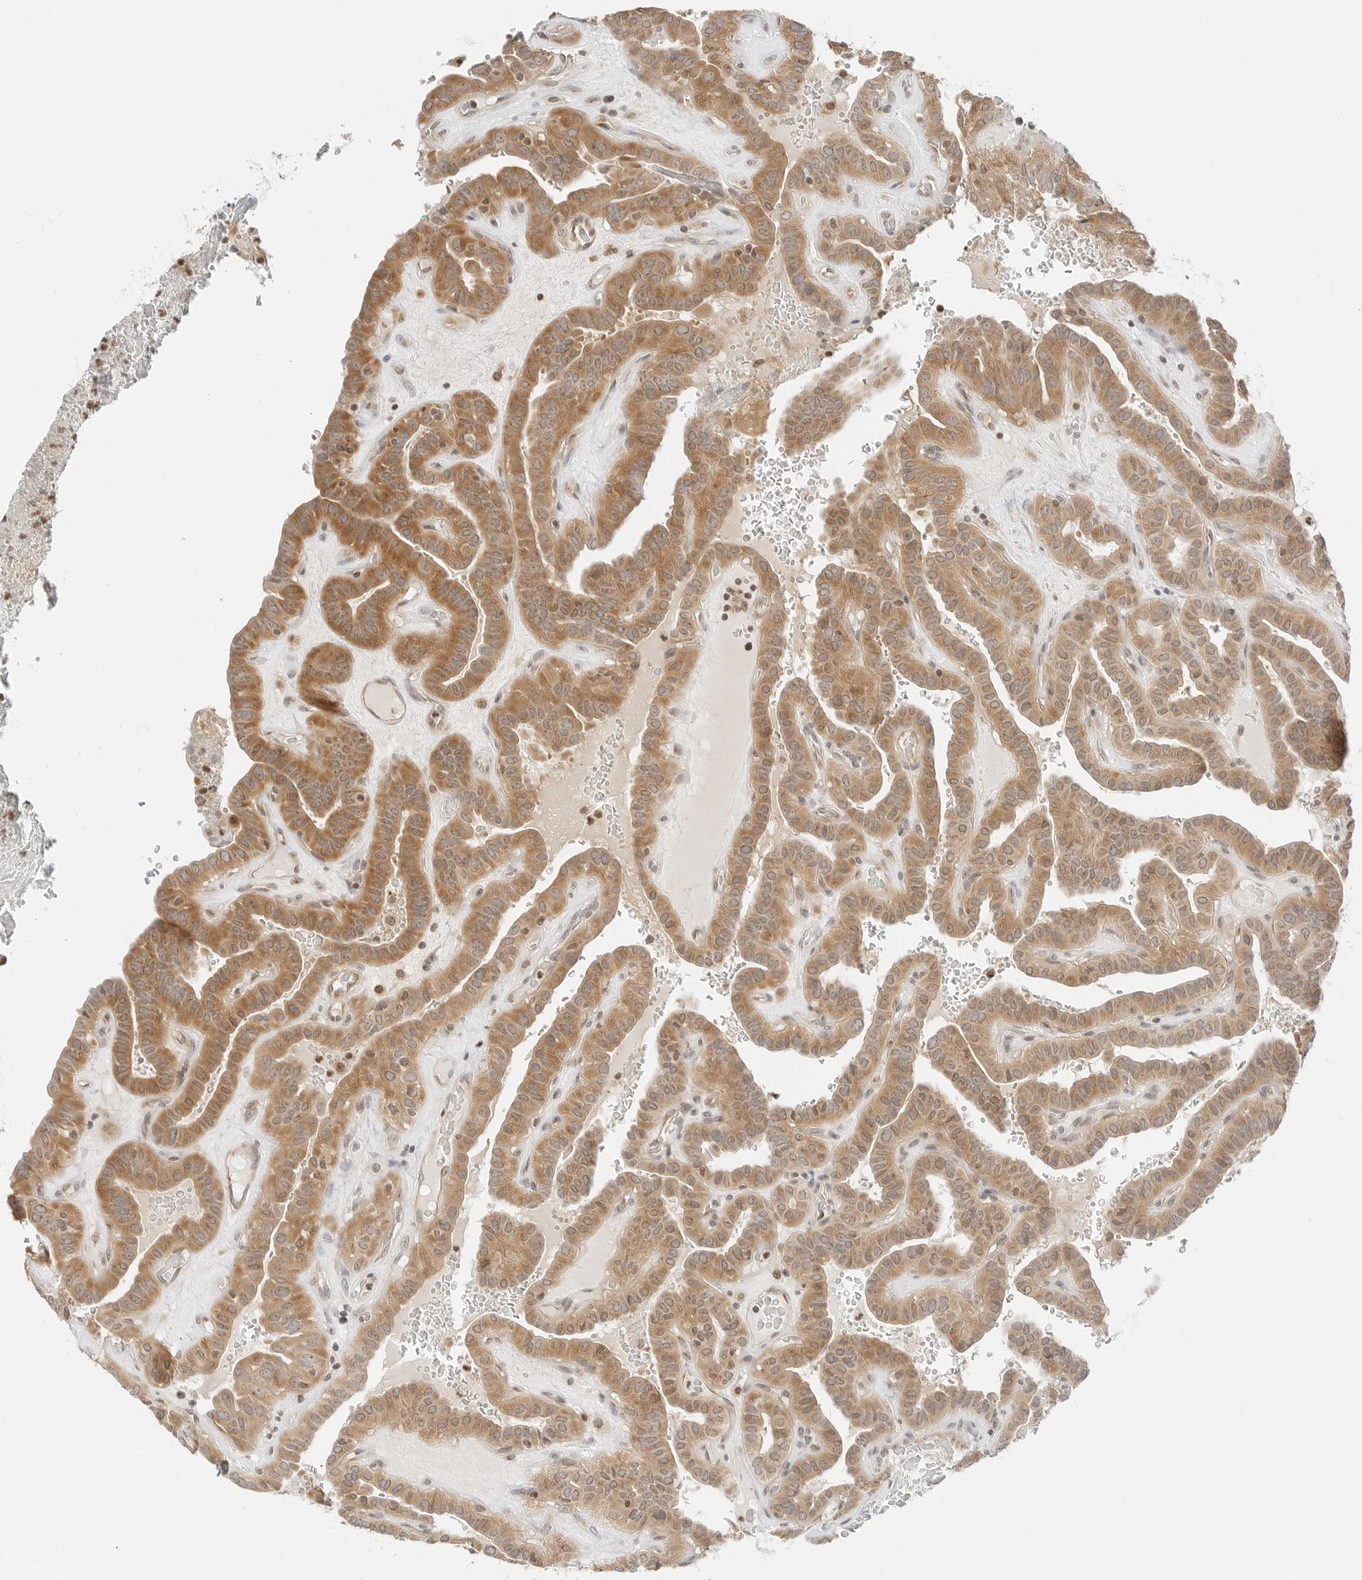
{"staining": {"intensity": "moderate", "quantity": ">75%", "location": "cytoplasmic/membranous"}, "tissue": "thyroid cancer", "cell_type": "Tumor cells", "image_type": "cancer", "snomed": [{"axis": "morphology", "description": "Papillary adenocarcinoma, NOS"}, {"axis": "topography", "description": "Thyroid gland"}], "caption": "Protein expression analysis of human thyroid papillary adenocarcinoma reveals moderate cytoplasmic/membranous expression in approximately >75% of tumor cells.", "gene": "IQCC", "patient": {"sex": "male", "age": 77}}